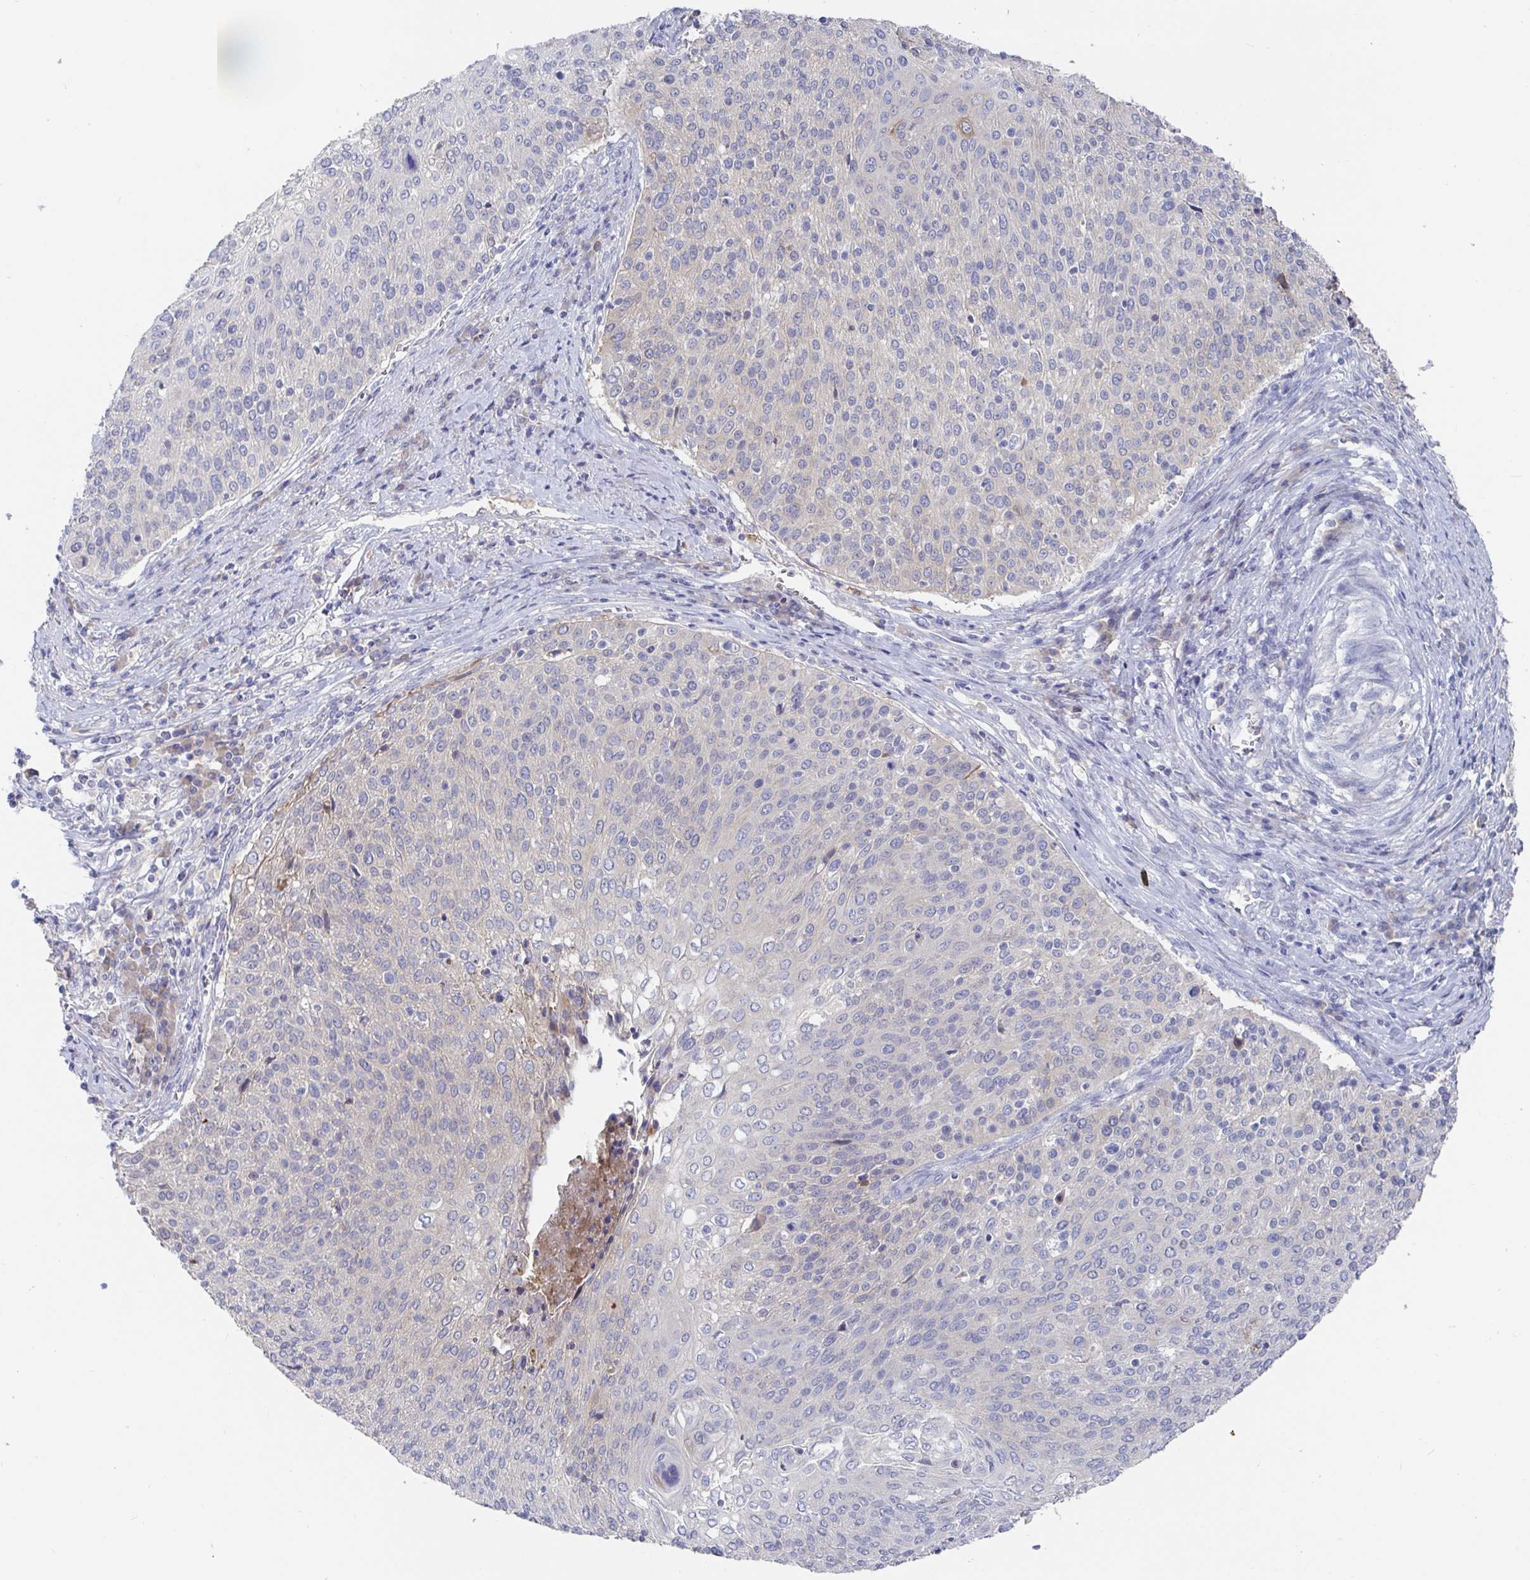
{"staining": {"intensity": "negative", "quantity": "none", "location": "none"}, "tissue": "cervical cancer", "cell_type": "Tumor cells", "image_type": "cancer", "snomed": [{"axis": "morphology", "description": "Squamous cell carcinoma, NOS"}, {"axis": "topography", "description": "Cervix"}], "caption": "Protein analysis of cervical cancer (squamous cell carcinoma) reveals no significant positivity in tumor cells.", "gene": "GPR148", "patient": {"sex": "female", "age": 31}}